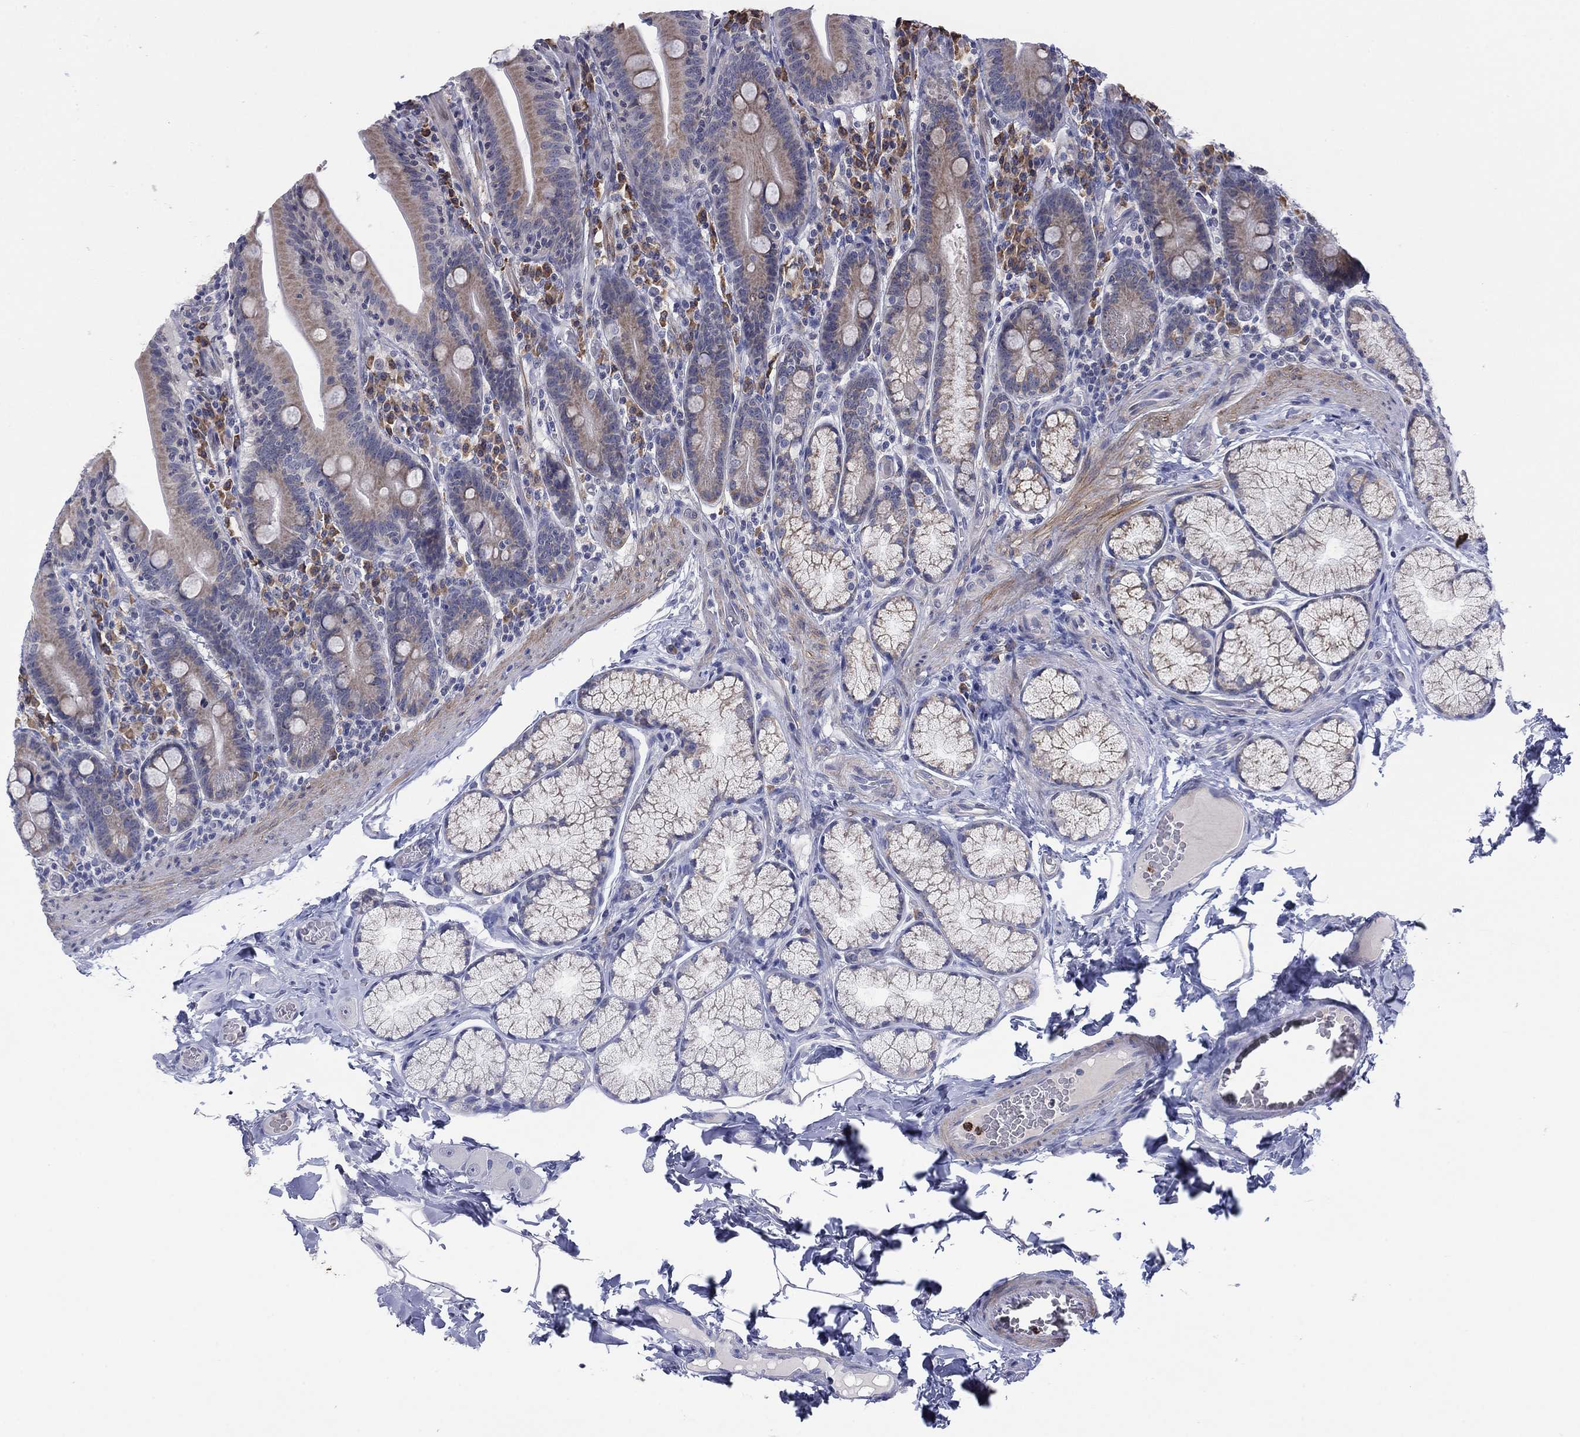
{"staining": {"intensity": "moderate", "quantity": ">75%", "location": "cytoplasmic/membranous"}, "tissue": "small intestine", "cell_type": "Glandular cells", "image_type": "normal", "snomed": [{"axis": "morphology", "description": "Normal tissue, NOS"}, {"axis": "topography", "description": "Small intestine"}], "caption": "Immunohistochemical staining of unremarkable human small intestine exhibits moderate cytoplasmic/membranous protein staining in about >75% of glandular cells.", "gene": "MTRFR", "patient": {"sex": "male", "age": 37}}